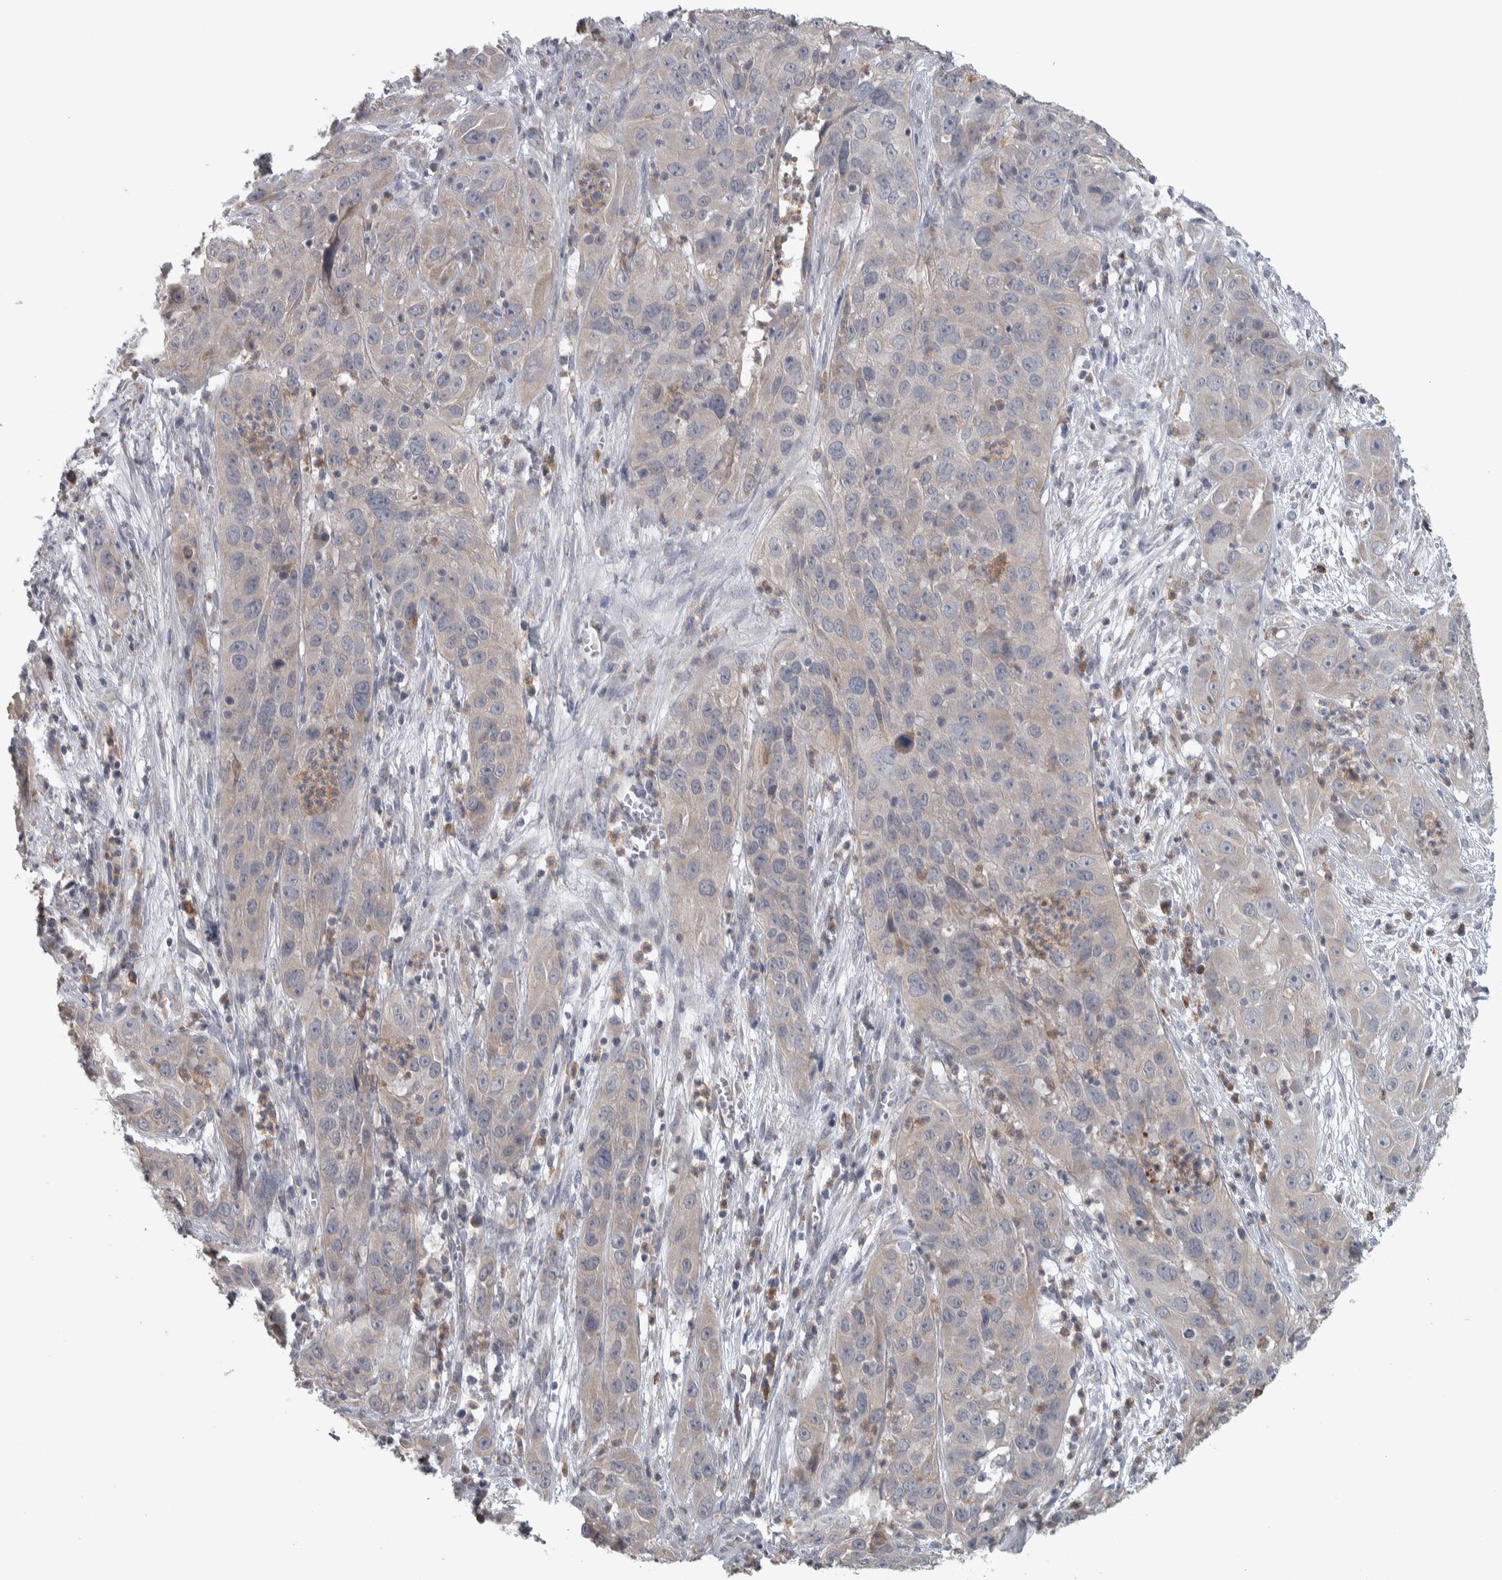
{"staining": {"intensity": "weak", "quantity": "<25%", "location": "cytoplasmic/membranous"}, "tissue": "cervical cancer", "cell_type": "Tumor cells", "image_type": "cancer", "snomed": [{"axis": "morphology", "description": "Squamous cell carcinoma, NOS"}, {"axis": "topography", "description": "Cervix"}], "caption": "The photomicrograph reveals no staining of tumor cells in cervical cancer.", "gene": "SRP68", "patient": {"sex": "female", "age": 32}}